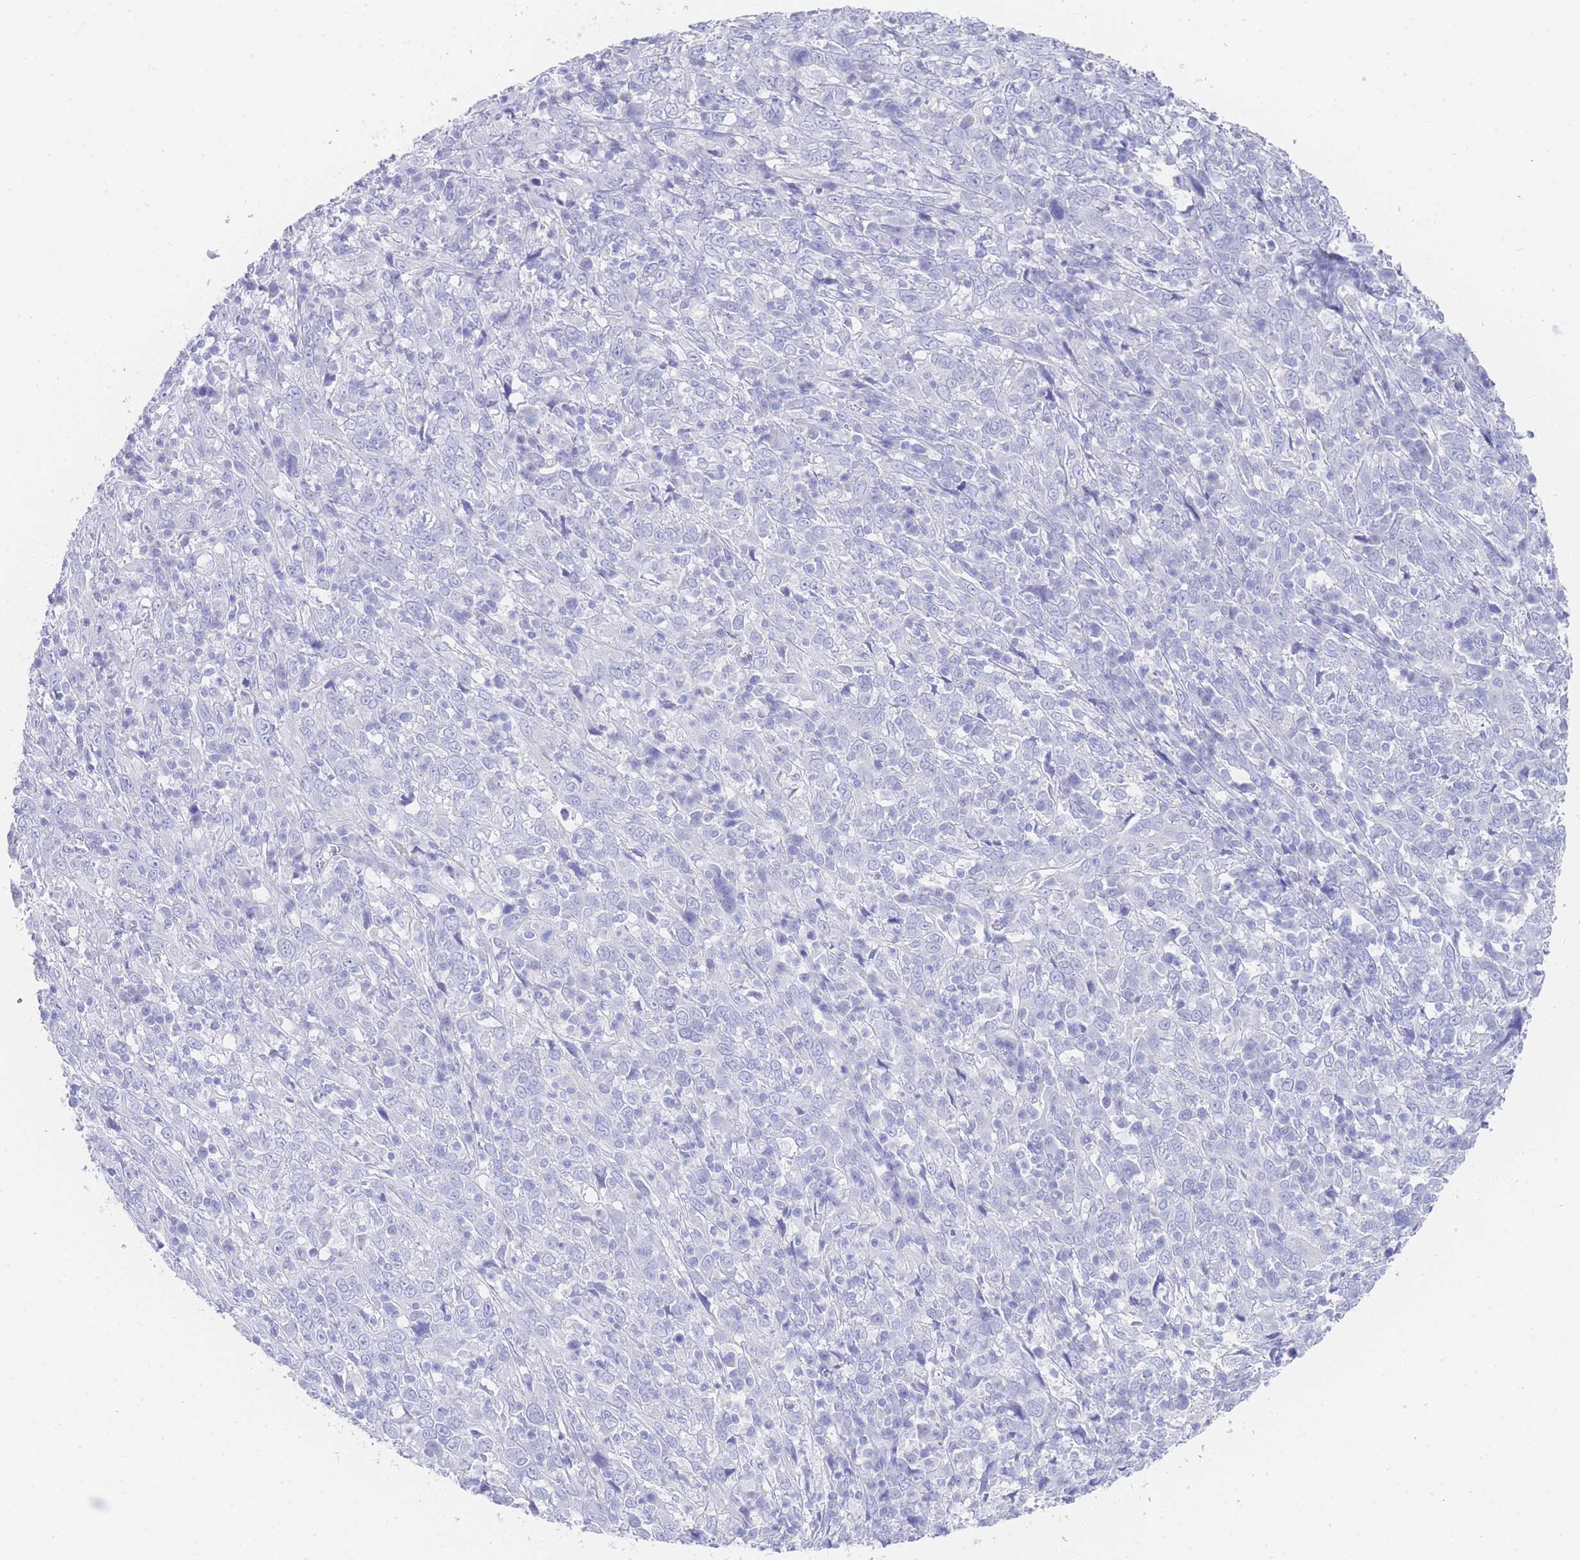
{"staining": {"intensity": "negative", "quantity": "none", "location": "none"}, "tissue": "cervical cancer", "cell_type": "Tumor cells", "image_type": "cancer", "snomed": [{"axis": "morphology", "description": "Squamous cell carcinoma, NOS"}, {"axis": "topography", "description": "Cervix"}], "caption": "This is a photomicrograph of immunohistochemistry staining of squamous cell carcinoma (cervical), which shows no staining in tumor cells.", "gene": "LRRC37A", "patient": {"sex": "female", "age": 46}}